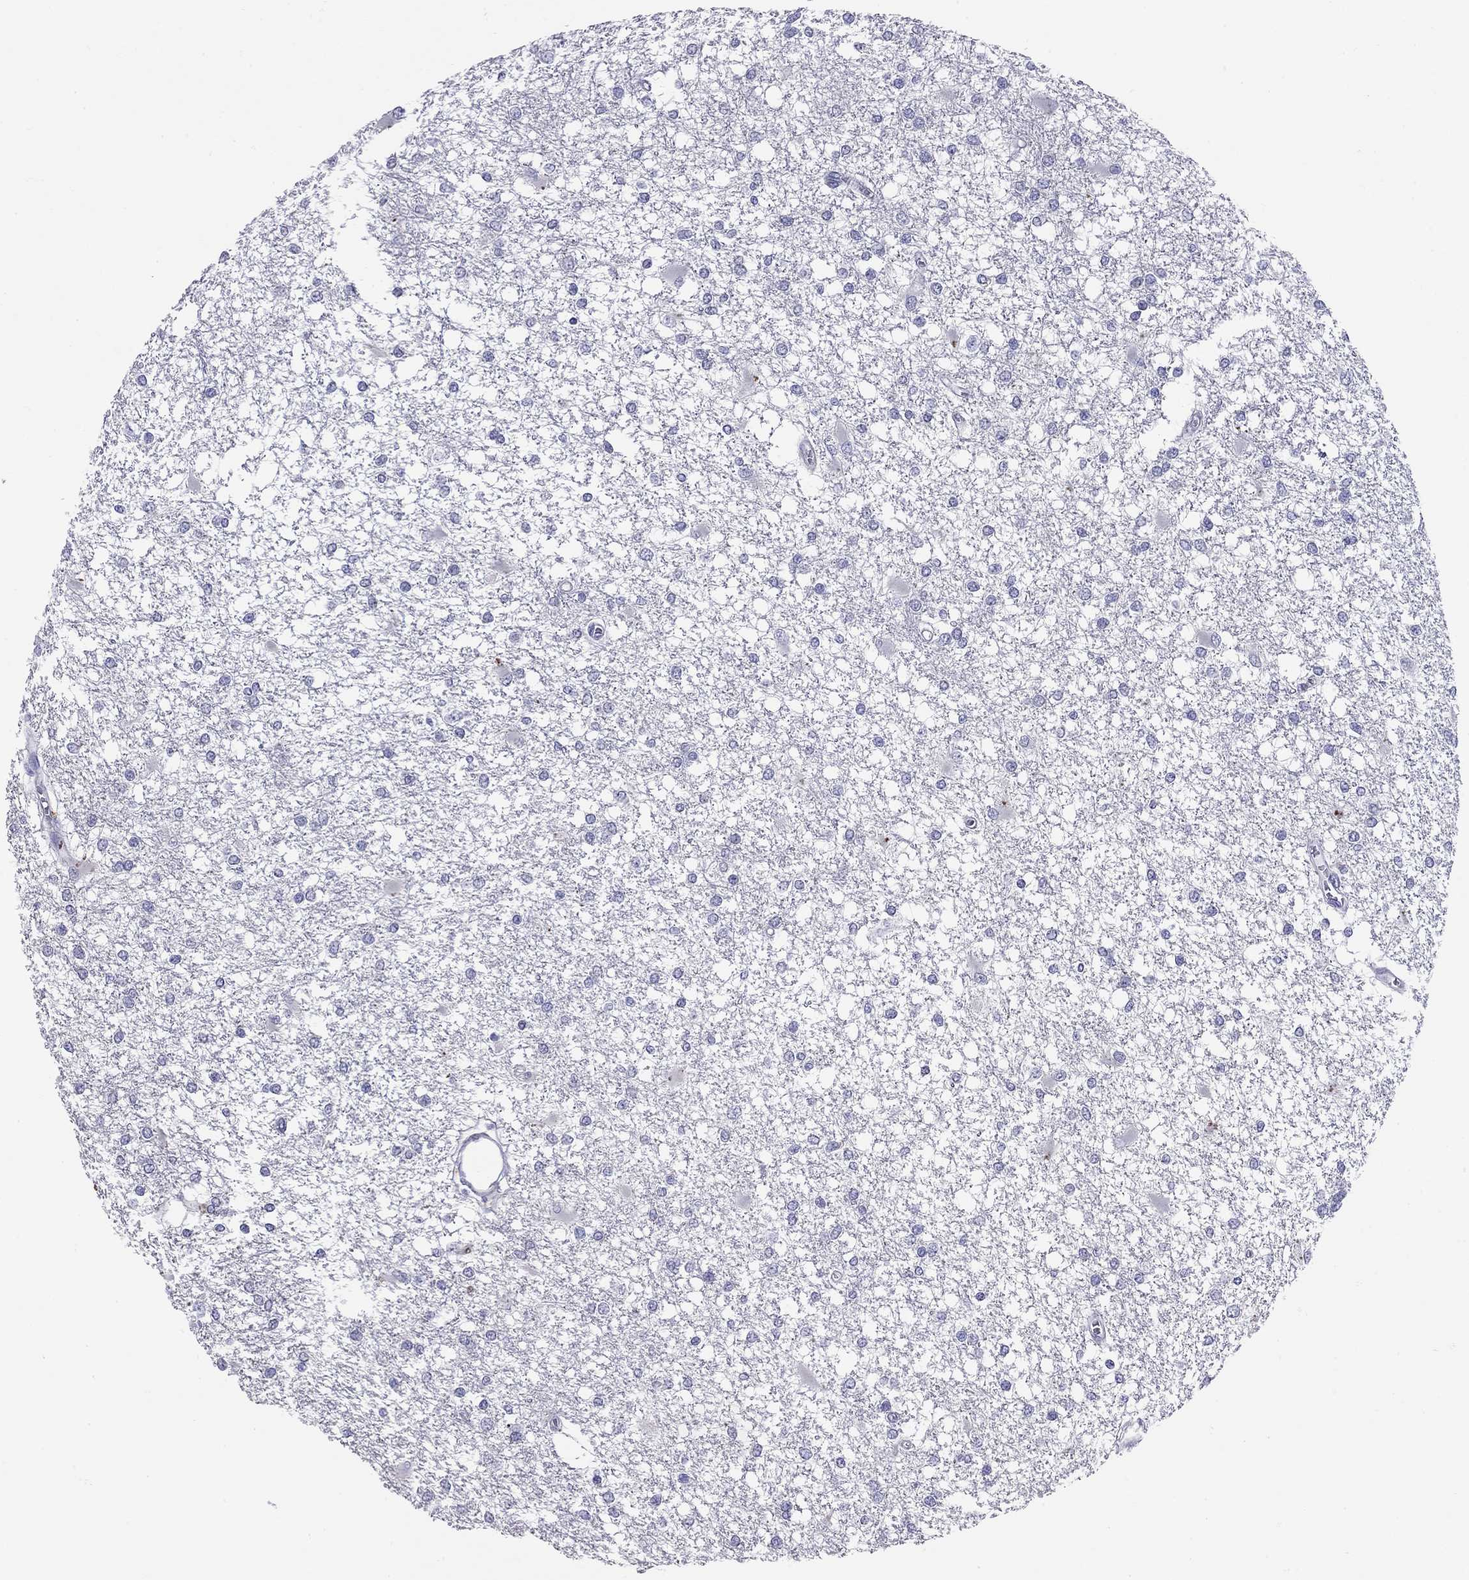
{"staining": {"intensity": "negative", "quantity": "none", "location": "none"}, "tissue": "glioma", "cell_type": "Tumor cells", "image_type": "cancer", "snomed": [{"axis": "morphology", "description": "Glioma, malignant, High grade"}, {"axis": "topography", "description": "Cerebral cortex"}], "caption": "A high-resolution photomicrograph shows immunohistochemistry (IHC) staining of malignant glioma (high-grade), which reveals no significant staining in tumor cells.", "gene": "C8orf88", "patient": {"sex": "male", "age": 79}}